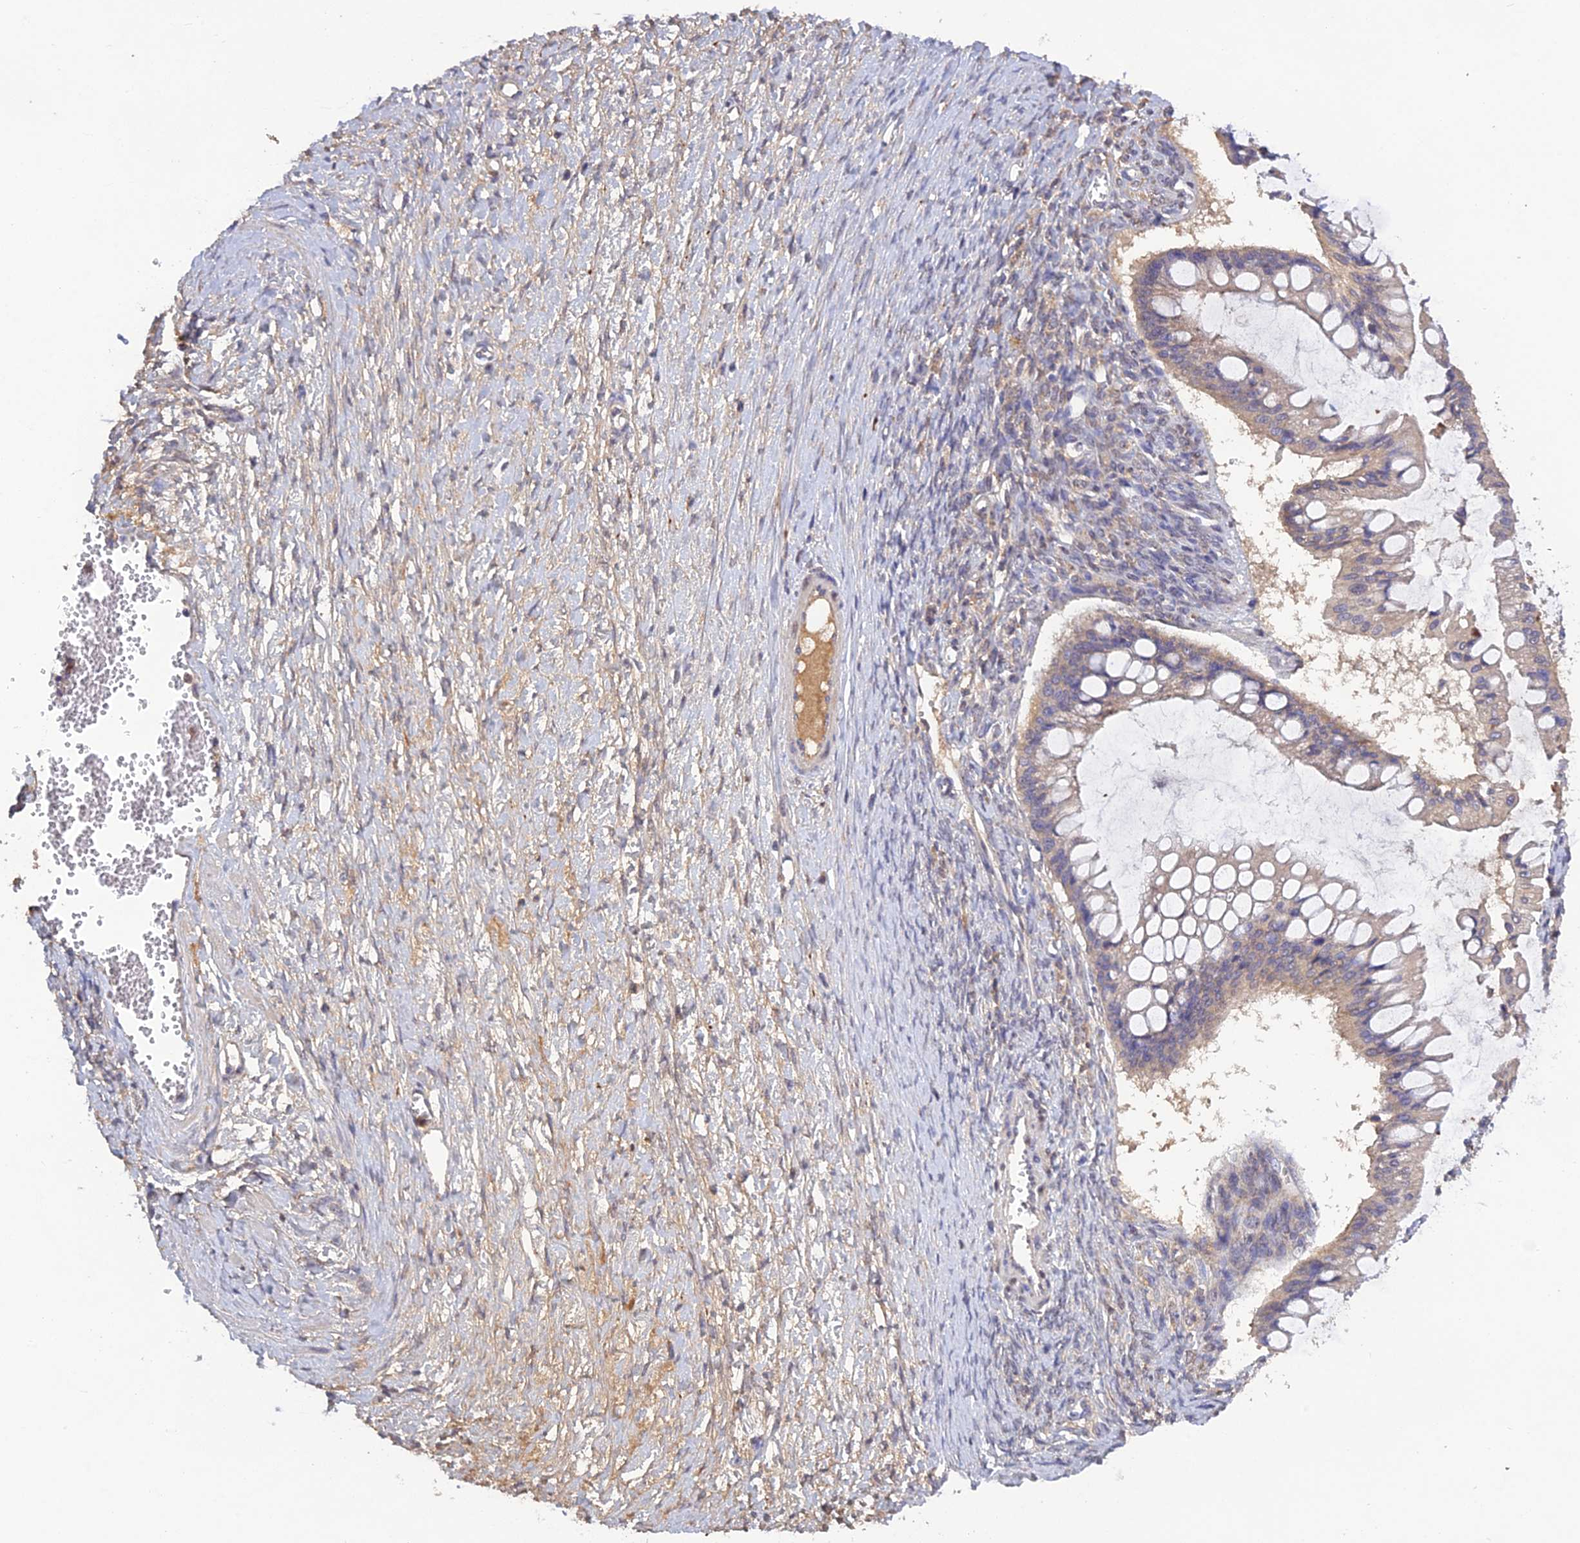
{"staining": {"intensity": "weak", "quantity": "<25%", "location": "cytoplasmic/membranous"}, "tissue": "ovarian cancer", "cell_type": "Tumor cells", "image_type": "cancer", "snomed": [{"axis": "morphology", "description": "Cystadenocarcinoma, mucinous, NOS"}, {"axis": "topography", "description": "Ovary"}], "caption": "Immunohistochemistry (IHC) of ovarian cancer (mucinous cystadenocarcinoma) shows no positivity in tumor cells. (Brightfield microscopy of DAB (3,3'-diaminobenzidine) immunohistochemistry (IHC) at high magnification).", "gene": "SLC39A13", "patient": {"sex": "female", "age": 73}}